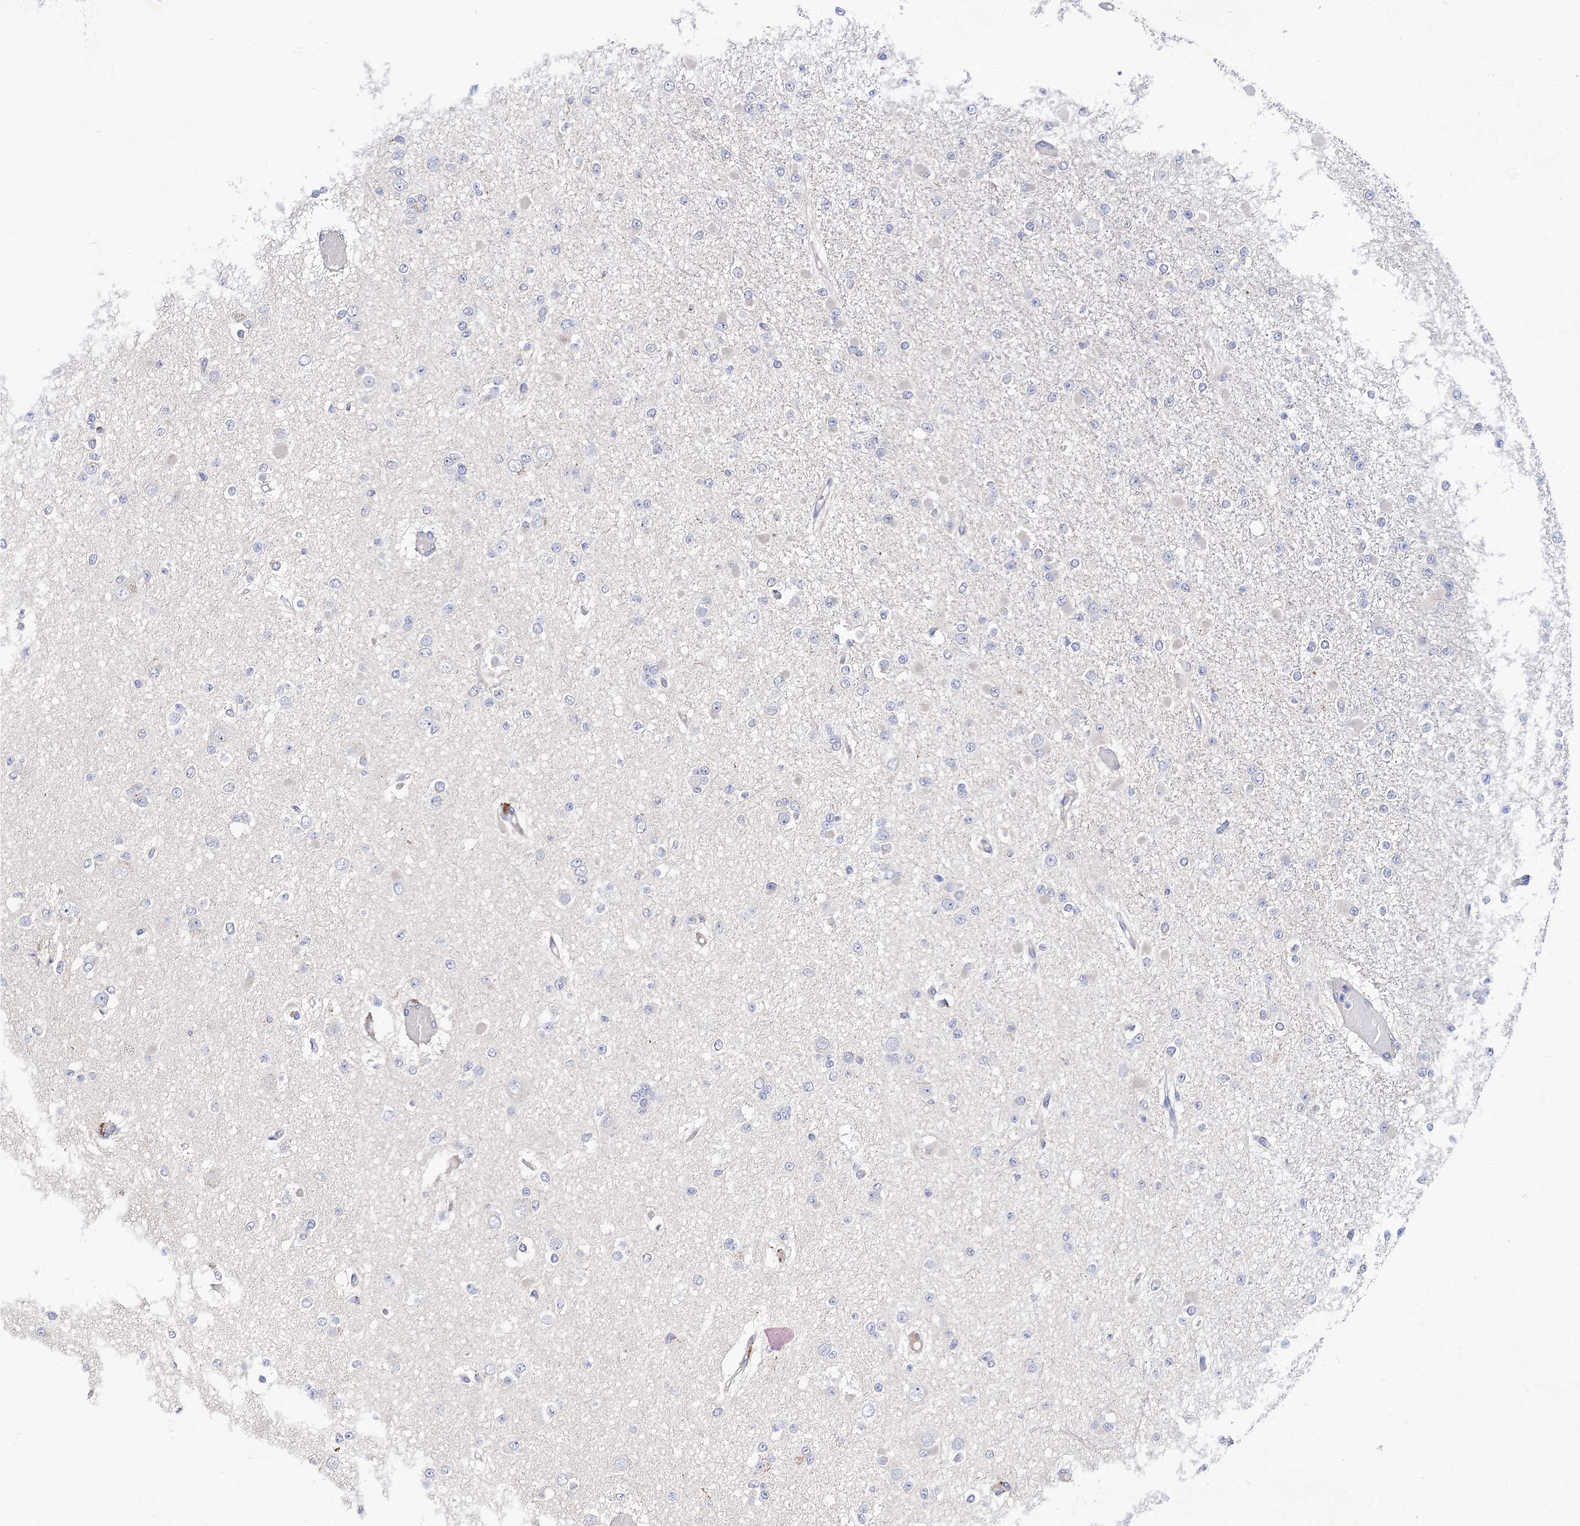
{"staining": {"intensity": "negative", "quantity": "none", "location": "none"}, "tissue": "glioma", "cell_type": "Tumor cells", "image_type": "cancer", "snomed": [{"axis": "morphology", "description": "Glioma, malignant, Low grade"}, {"axis": "topography", "description": "Brain"}], "caption": "A photomicrograph of human malignant low-grade glioma is negative for staining in tumor cells.", "gene": "NUDCD2", "patient": {"sex": "female", "age": 22}}